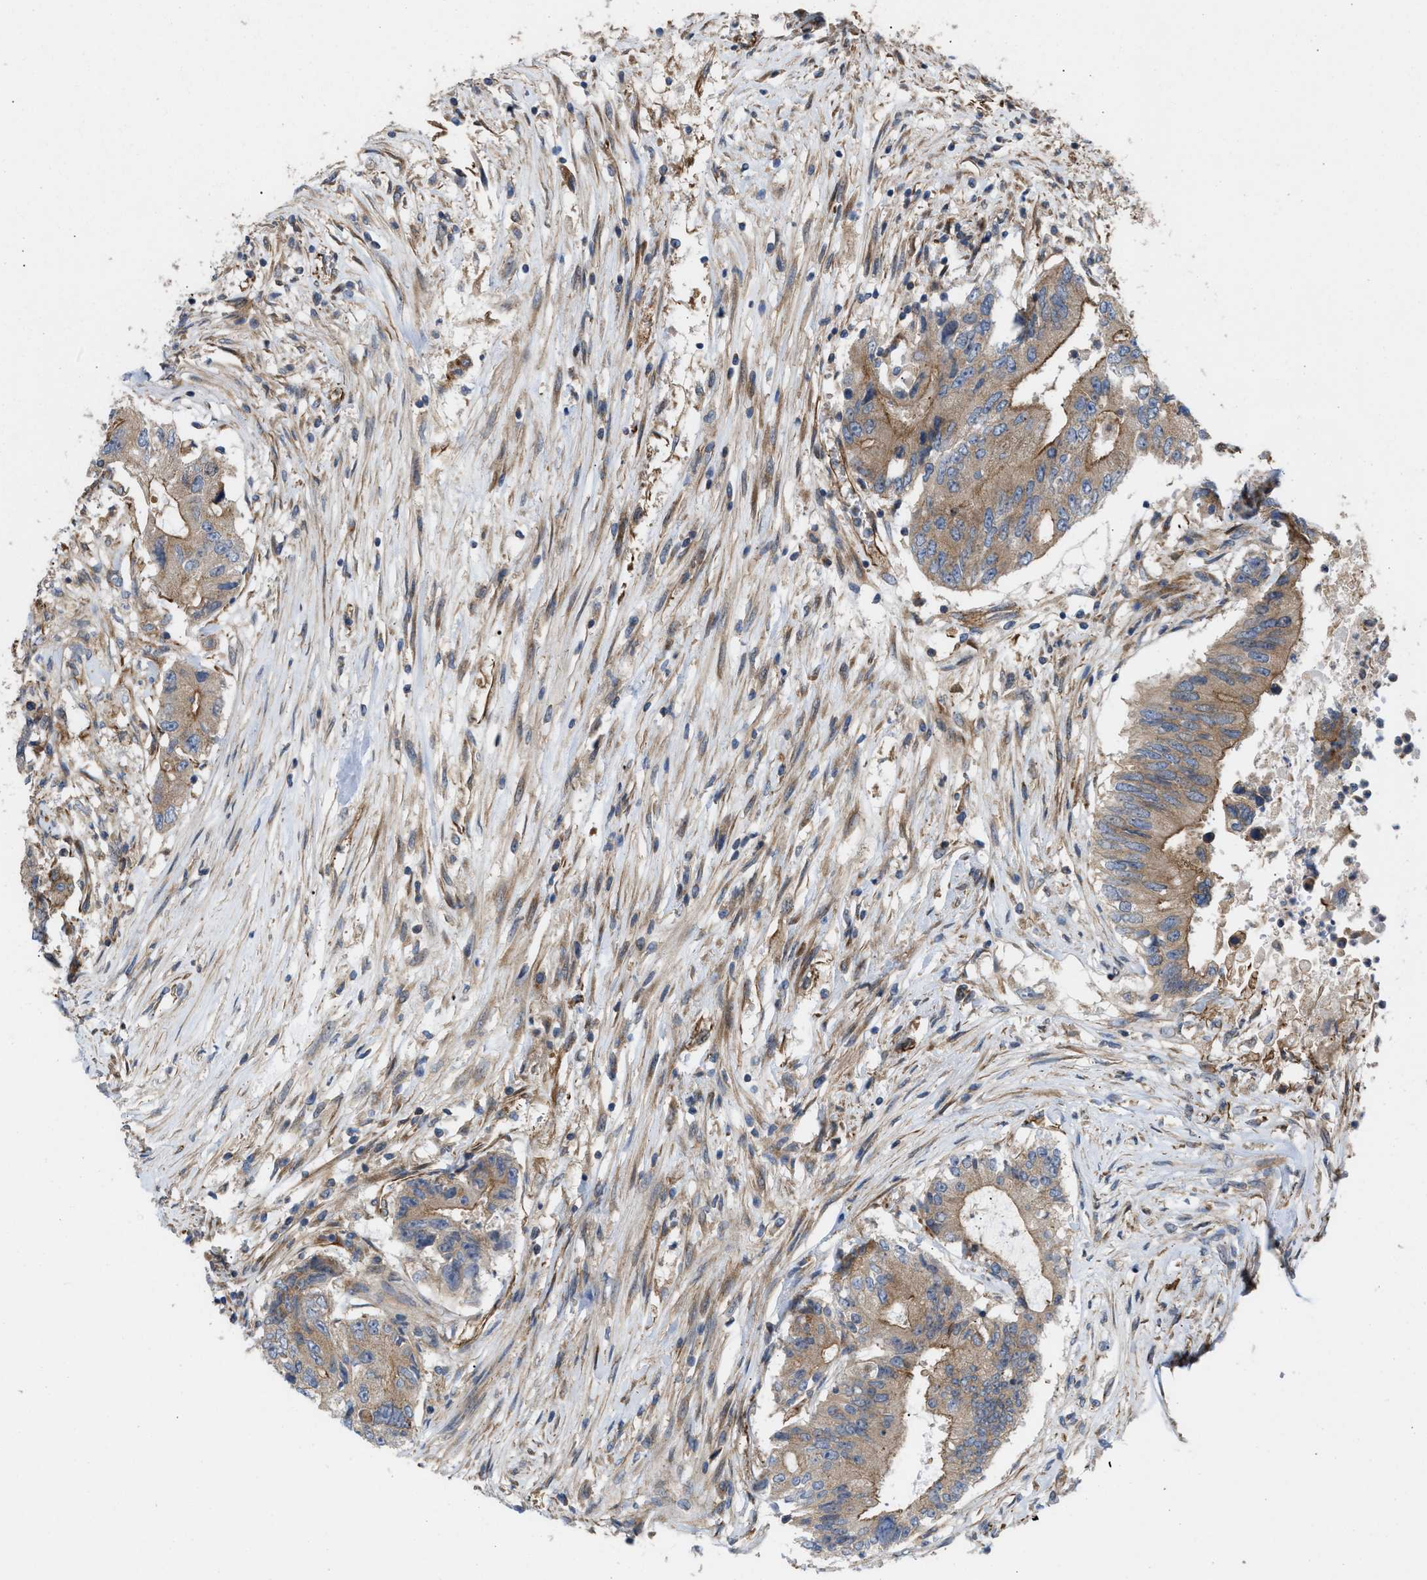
{"staining": {"intensity": "moderate", "quantity": "25%-75%", "location": "cytoplasmic/membranous"}, "tissue": "colorectal cancer", "cell_type": "Tumor cells", "image_type": "cancer", "snomed": [{"axis": "morphology", "description": "Adenocarcinoma, NOS"}, {"axis": "topography", "description": "Colon"}], "caption": "Colorectal cancer stained for a protein (brown) displays moderate cytoplasmic/membranous positive staining in about 25%-75% of tumor cells.", "gene": "EPS15L1", "patient": {"sex": "female", "age": 77}}